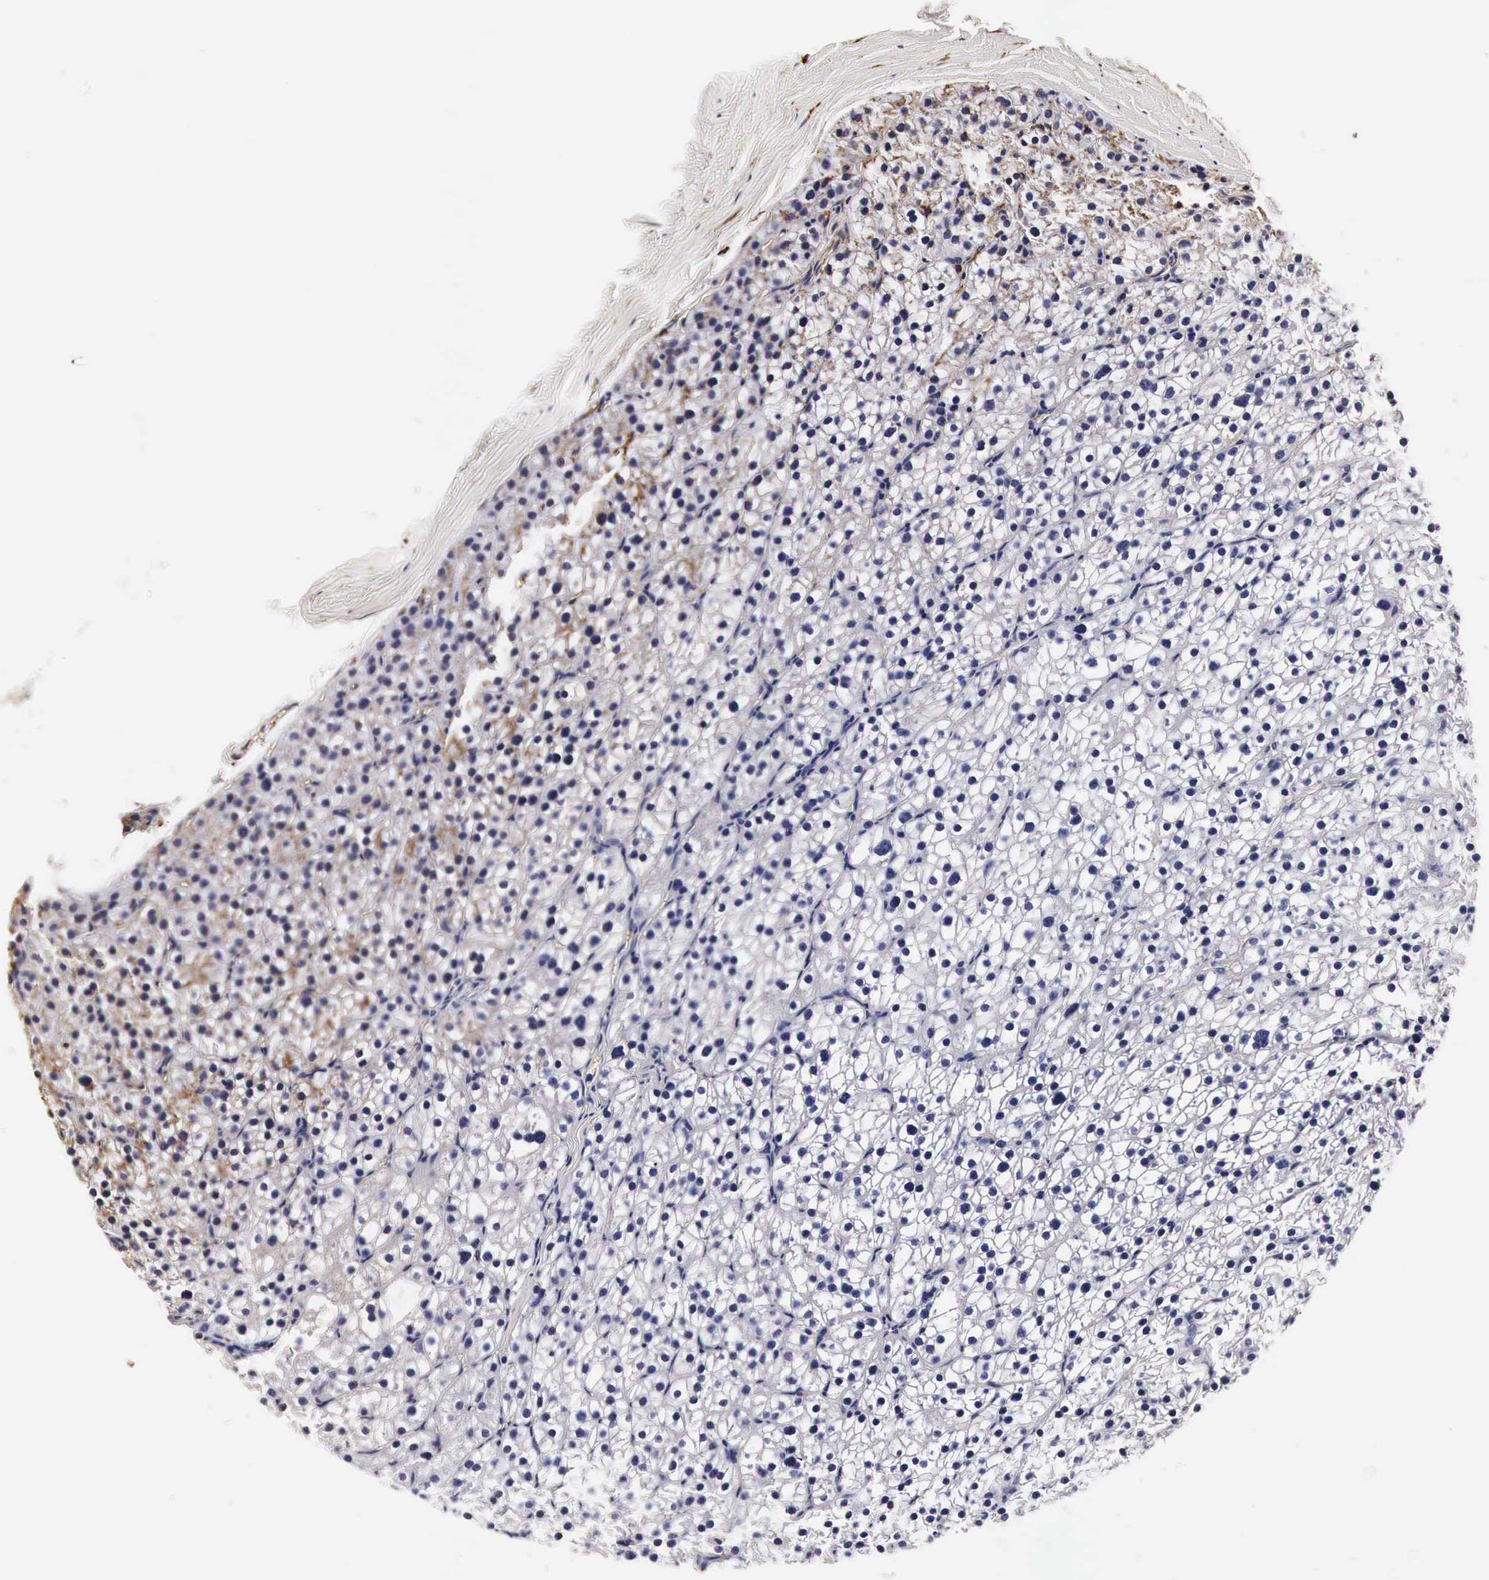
{"staining": {"intensity": "weak", "quantity": "<25%", "location": "cytoplasmic/membranous"}, "tissue": "parathyroid gland", "cell_type": "Glandular cells", "image_type": "normal", "snomed": [{"axis": "morphology", "description": "Normal tissue, NOS"}, {"axis": "topography", "description": "Parathyroid gland"}], "caption": "Immunohistochemistry of normal parathyroid gland displays no expression in glandular cells.", "gene": "CKAP4", "patient": {"sex": "female", "age": 54}}